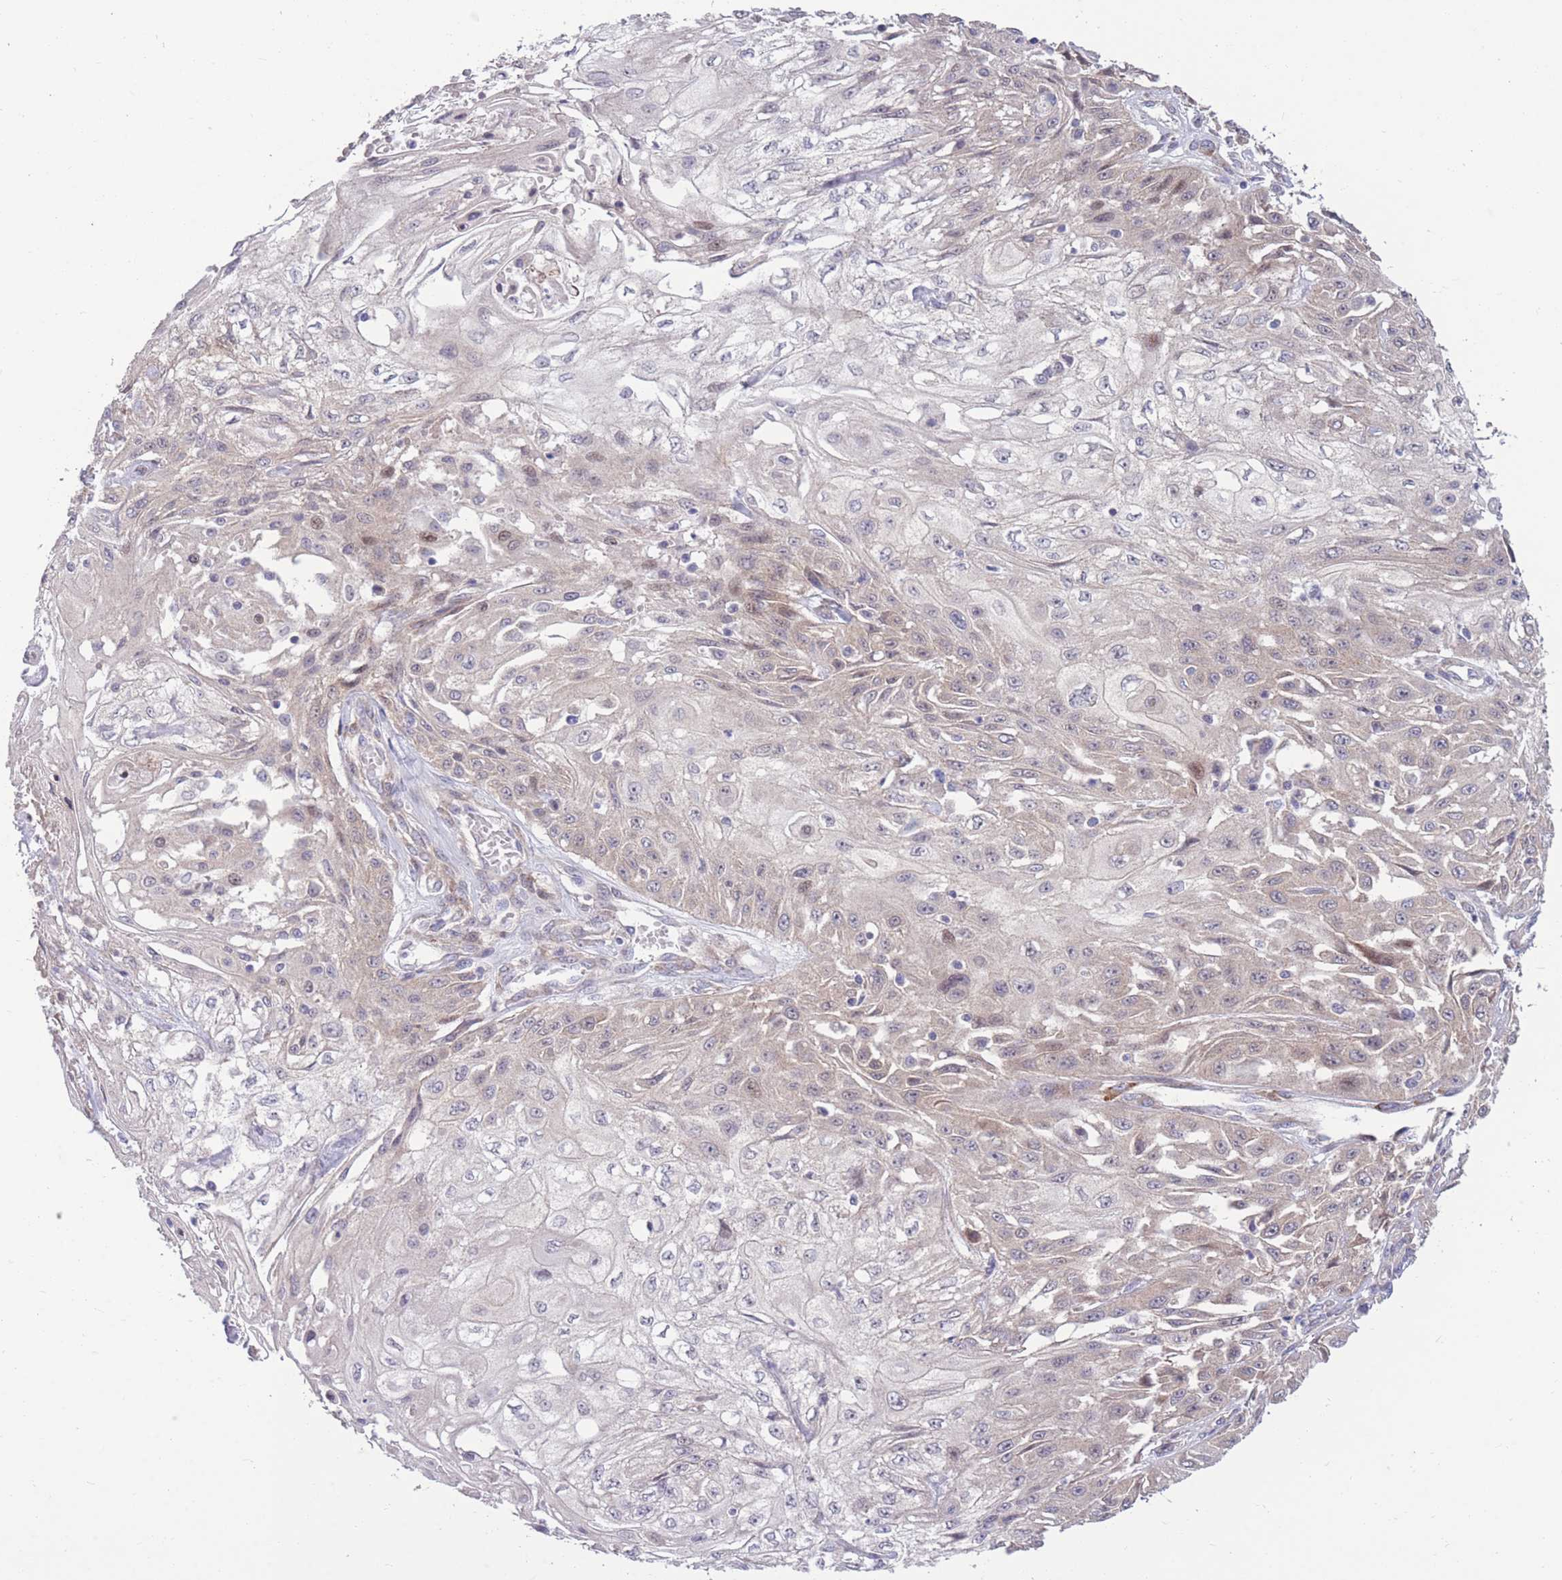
{"staining": {"intensity": "weak", "quantity": "<25%", "location": "cytoplasmic/membranous"}, "tissue": "skin cancer", "cell_type": "Tumor cells", "image_type": "cancer", "snomed": [{"axis": "morphology", "description": "Squamous cell carcinoma, NOS"}, {"axis": "morphology", "description": "Squamous cell carcinoma, metastatic, NOS"}, {"axis": "topography", "description": "Skin"}, {"axis": "topography", "description": "Lymph node"}], "caption": "The photomicrograph exhibits no staining of tumor cells in skin cancer.", "gene": "RIC8A", "patient": {"sex": "male", "age": 75}}